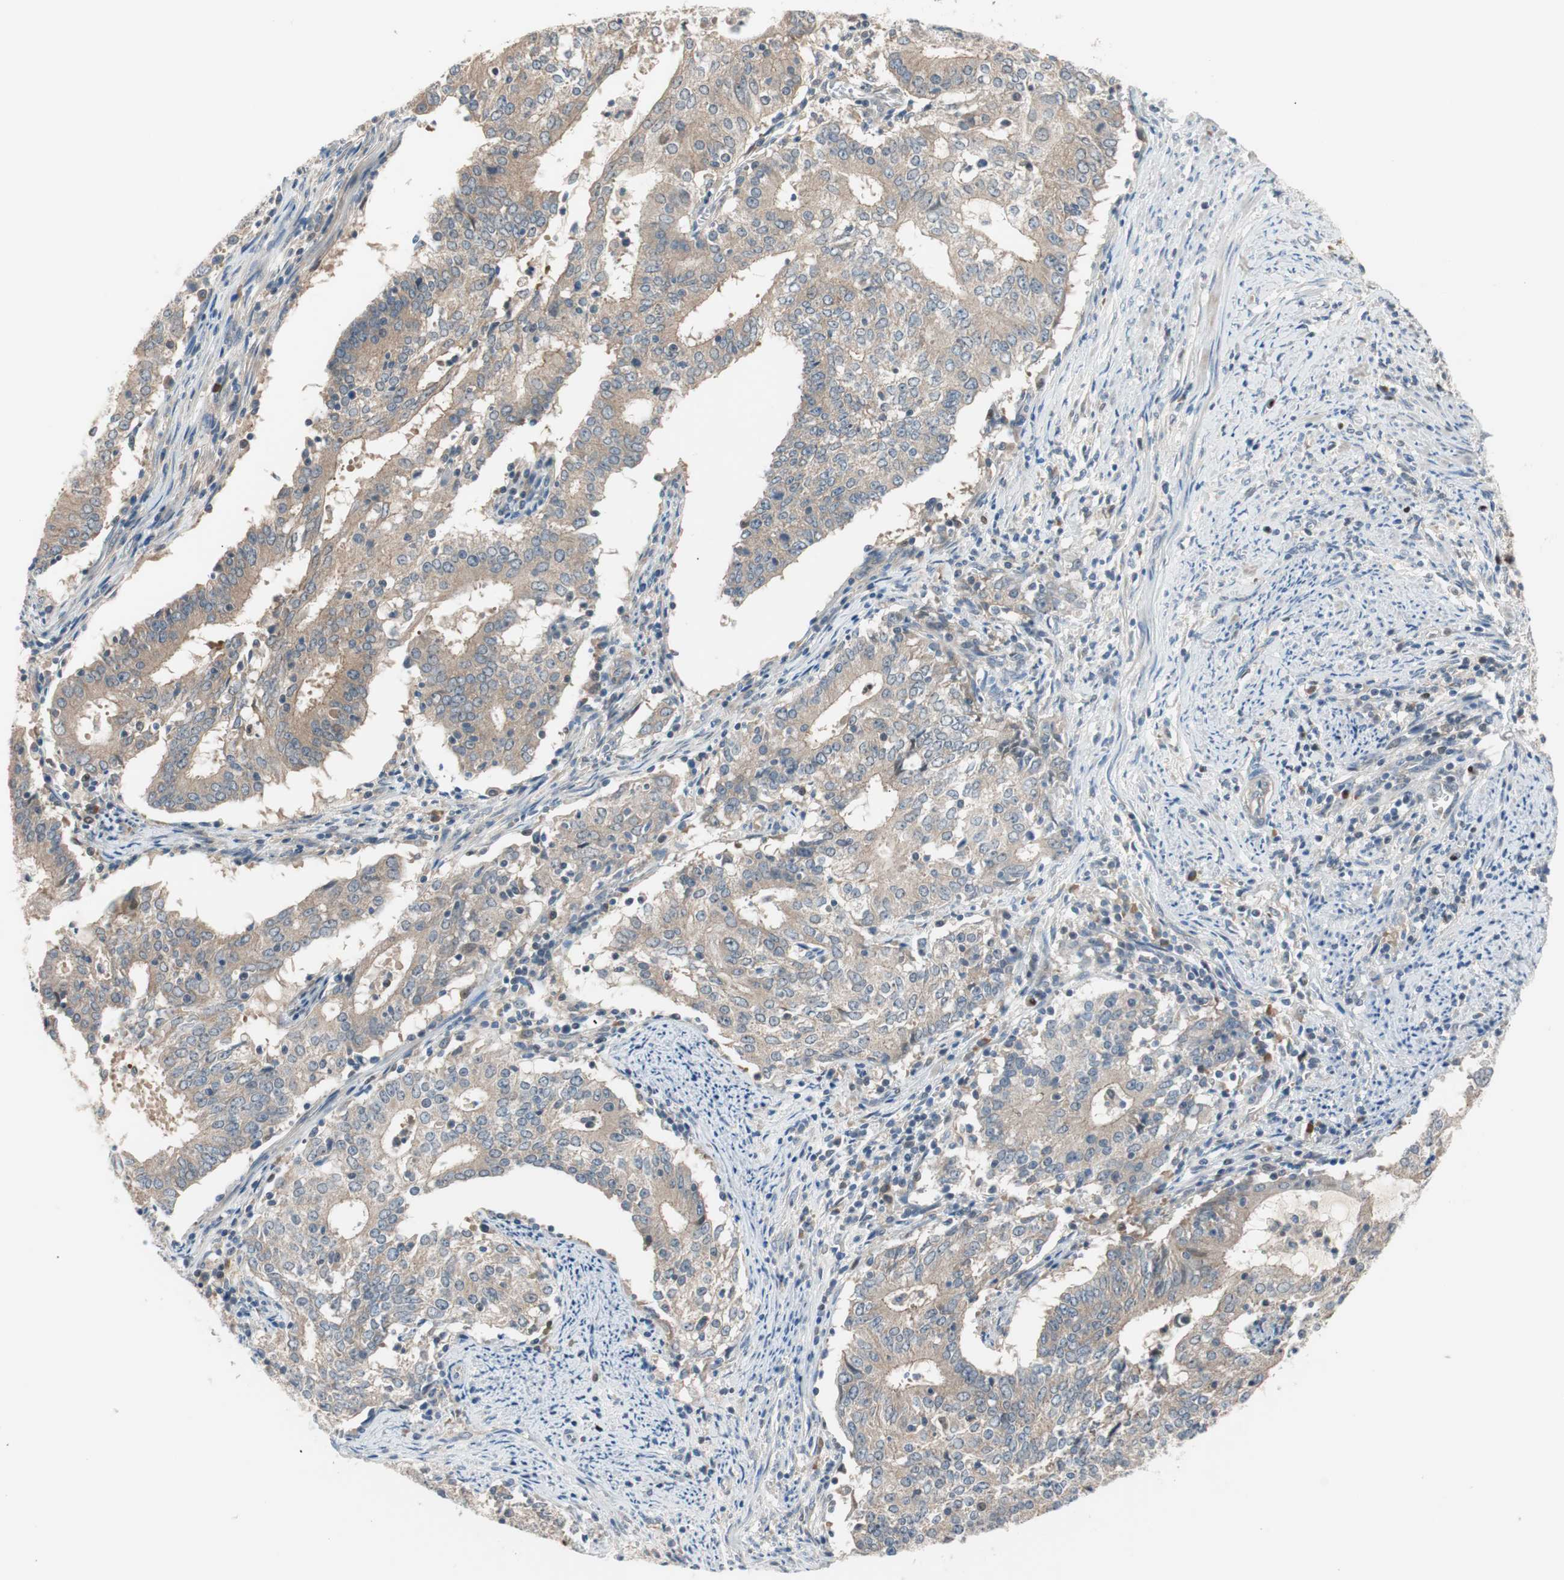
{"staining": {"intensity": "weak", "quantity": ">75%", "location": "cytoplasmic/membranous"}, "tissue": "cervical cancer", "cell_type": "Tumor cells", "image_type": "cancer", "snomed": [{"axis": "morphology", "description": "Adenocarcinoma, NOS"}, {"axis": "topography", "description": "Cervix"}], "caption": "Protein expression analysis of human adenocarcinoma (cervical) reveals weak cytoplasmic/membranous staining in approximately >75% of tumor cells.", "gene": "PCK1", "patient": {"sex": "female", "age": 44}}